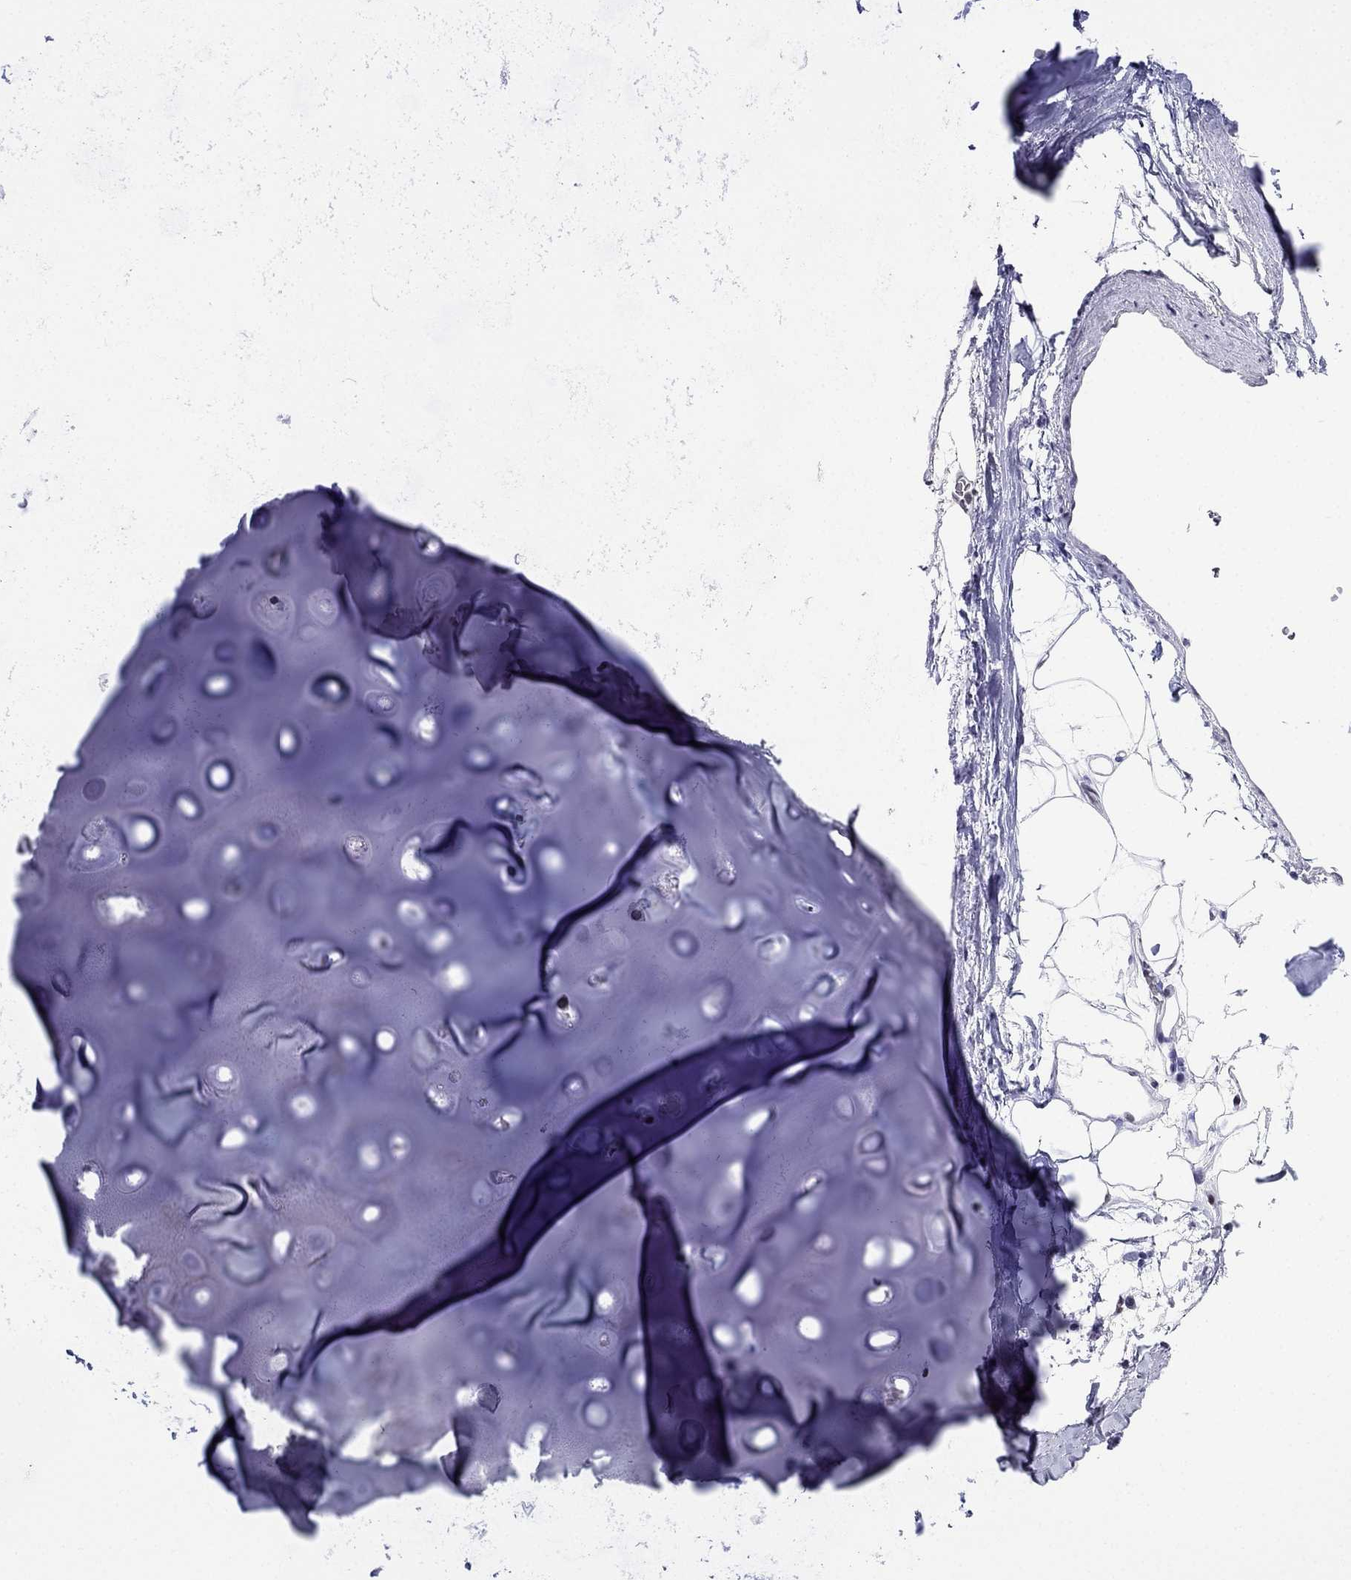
{"staining": {"intensity": "negative", "quantity": "none", "location": "none"}, "tissue": "adipose tissue", "cell_type": "Adipocytes", "image_type": "normal", "snomed": [{"axis": "morphology", "description": "Normal tissue, NOS"}, {"axis": "topography", "description": "Cartilage tissue"}, {"axis": "topography", "description": "Bronchus"}], "caption": "IHC of unremarkable adipose tissue exhibits no positivity in adipocytes.", "gene": "PPM1G", "patient": {"sex": "male", "age": 58}}